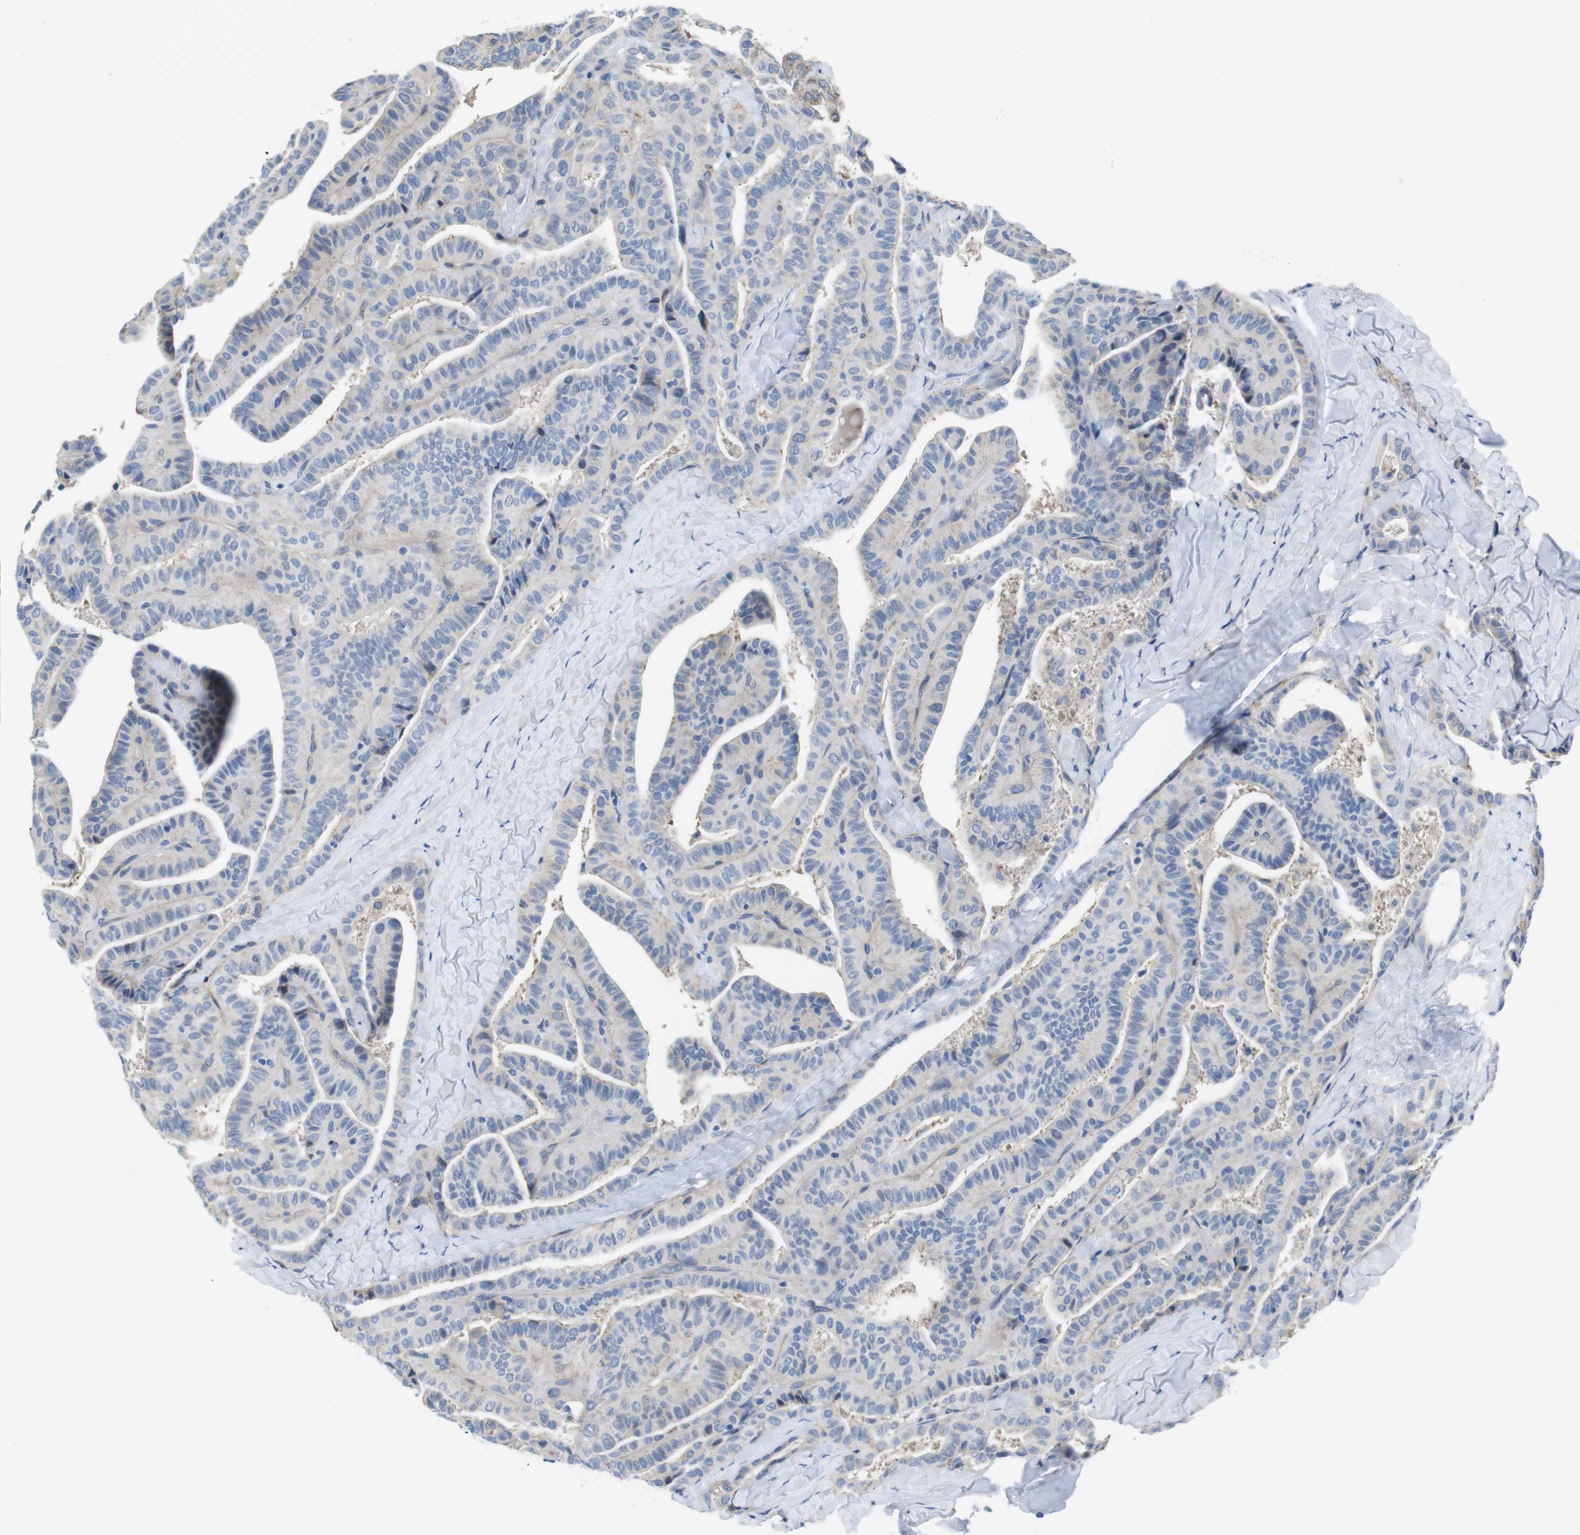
{"staining": {"intensity": "negative", "quantity": "none", "location": "none"}, "tissue": "thyroid cancer", "cell_type": "Tumor cells", "image_type": "cancer", "snomed": [{"axis": "morphology", "description": "Papillary adenocarcinoma, NOS"}, {"axis": "topography", "description": "Thyroid gland"}], "caption": "This photomicrograph is of thyroid papillary adenocarcinoma stained with IHC to label a protein in brown with the nuclei are counter-stained blue. There is no expression in tumor cells.", "gene": "CDH8", "patient": {"sex": "male", "age": 77}}